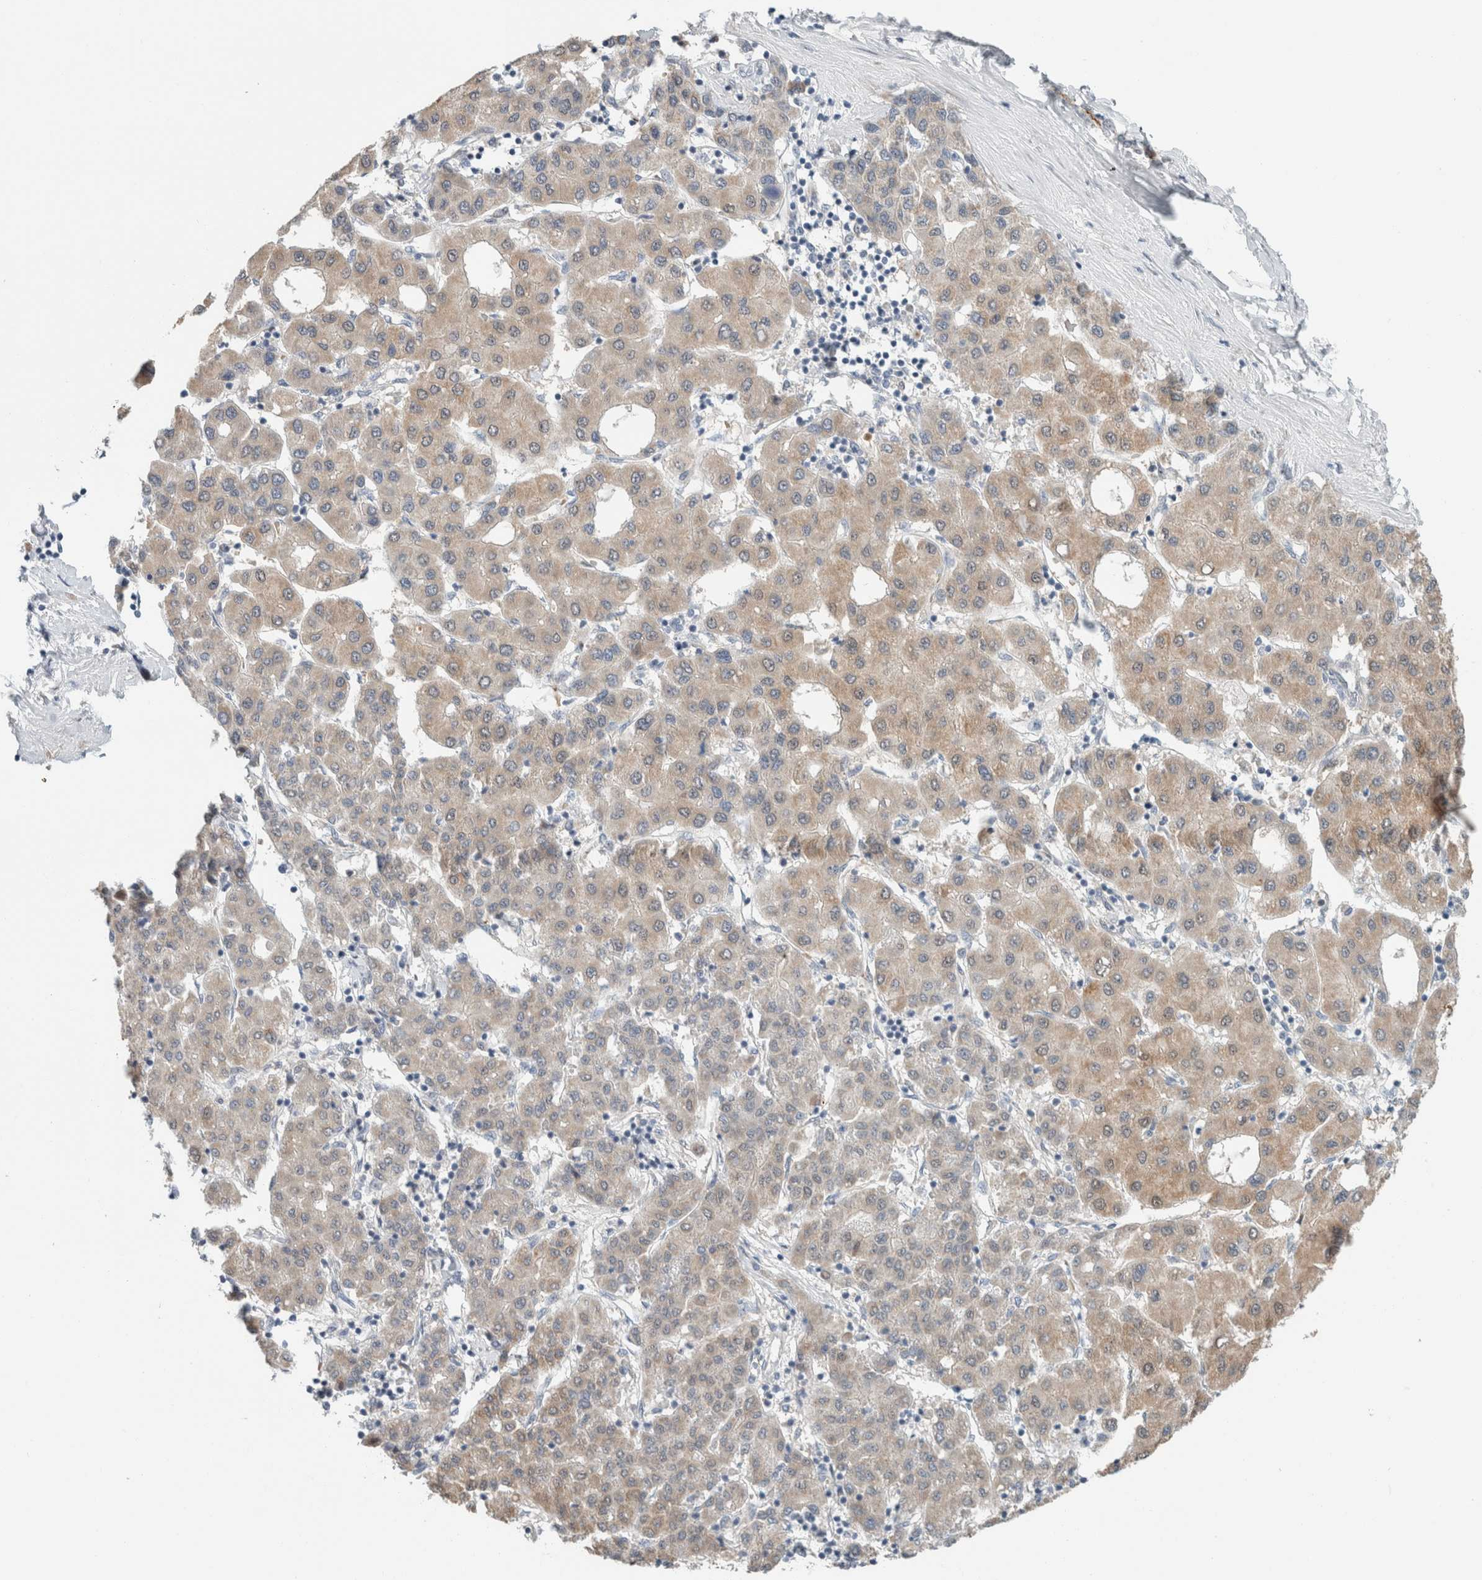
{"staining": {"intensity": "weak", "quantity": "25%-75%", "location": "cytoplasmic/membranous"}, "tissue": "liver cancer", "cell_type": "Tumor cells", "image_type": "cancer", "snomed": [{"axis": "morphology", "description": "Carcinoma, Hepatocellular, NOS"}, {"axis": "topography", "description": "Liver"}], "caption": "Immunohistochemistry (IHC) micrograph of human hepatocellular carcinoma (liver) stained for a protein (brown), which reveals low levels of weak cytoplasmic/membranous expression in about 25%-75% of tumor cells.", "gene": "CRAT", "patient": {"sex": "male", "age": 65}}